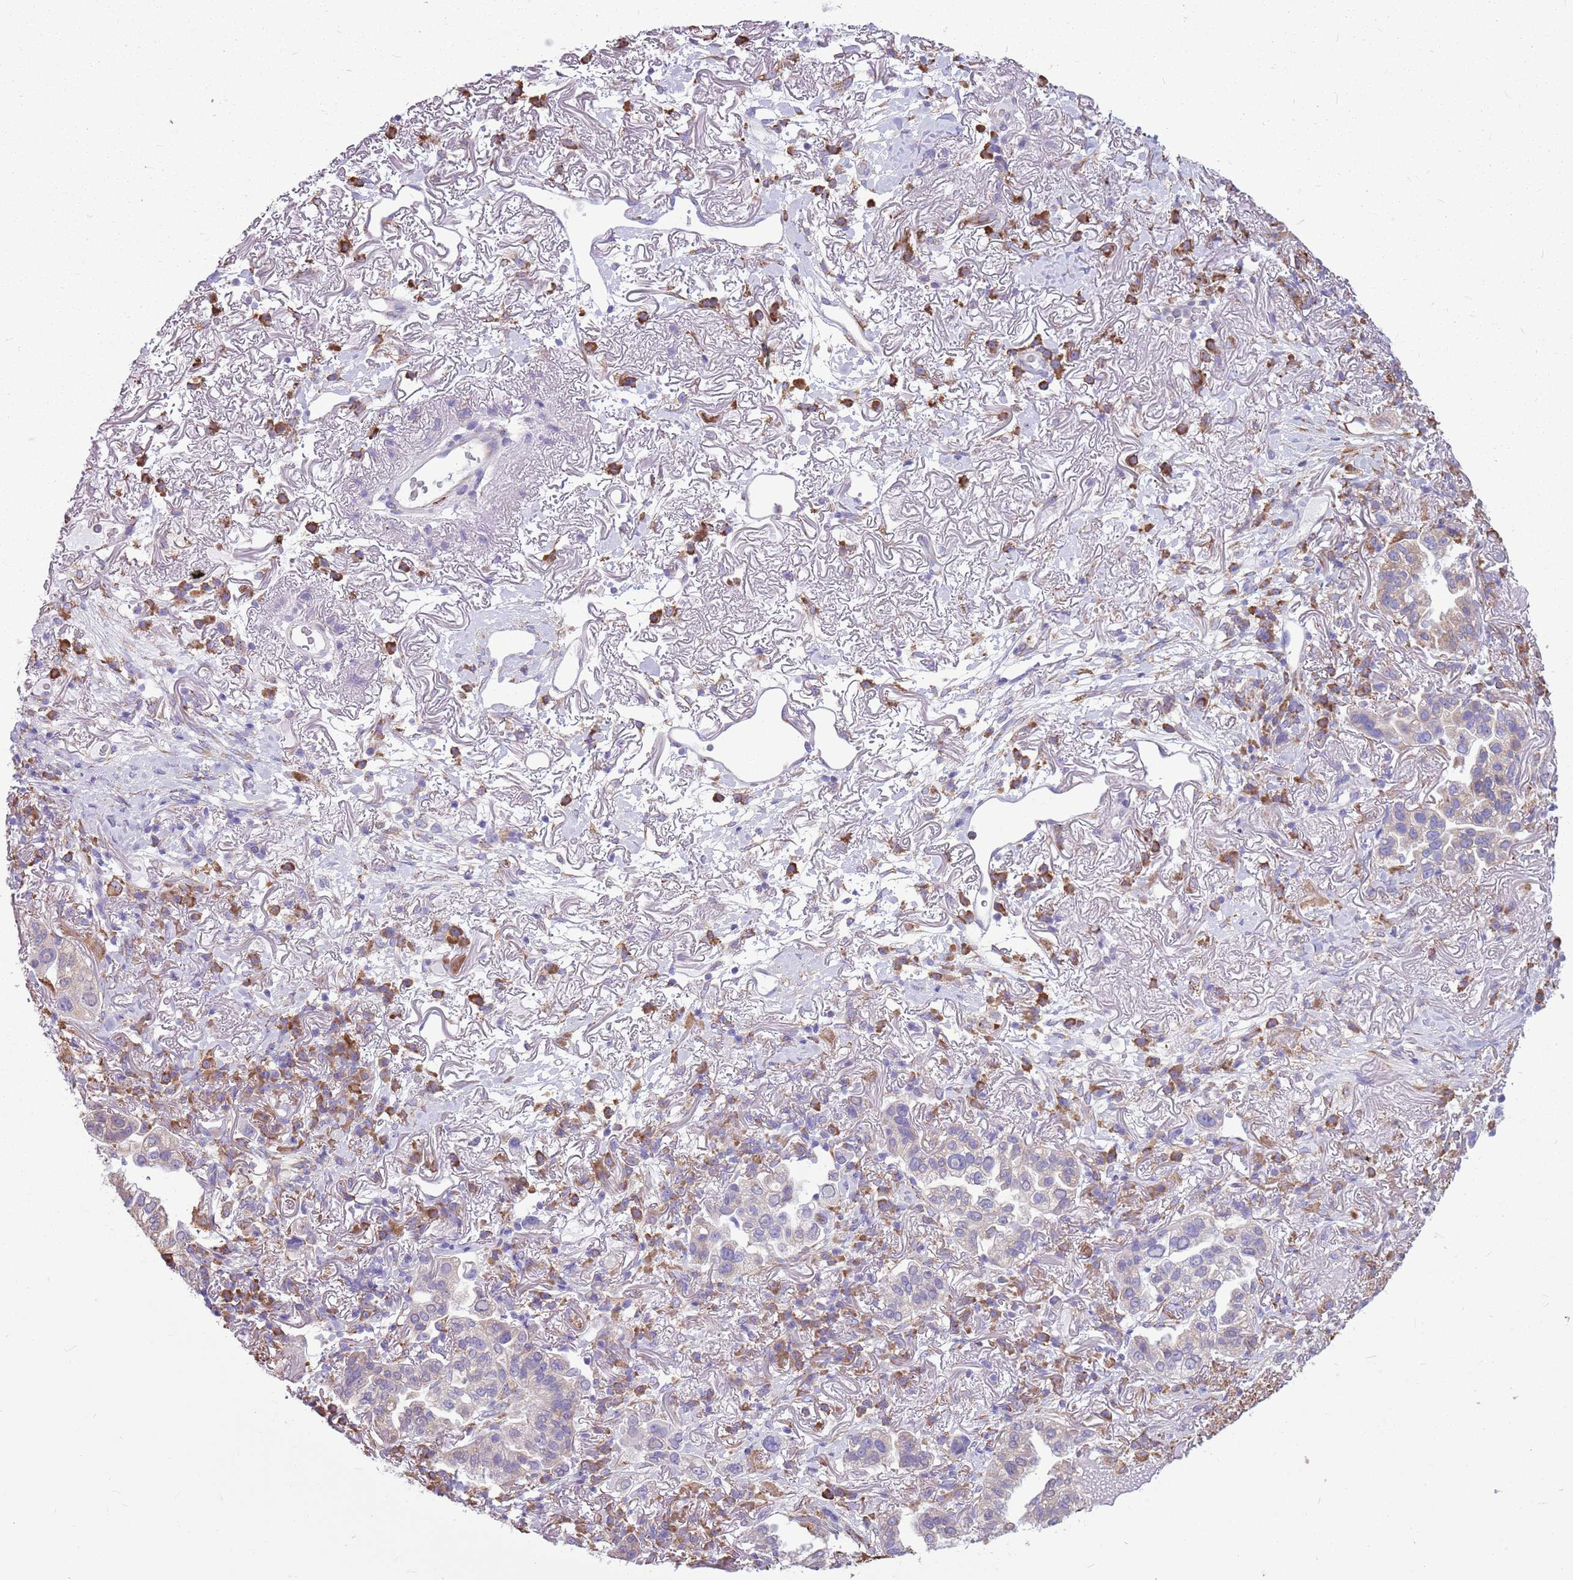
{"staining": {"intensity": "weak", "quantity": "25%-75%", "location": "cytoplasmic/membranous"}, "tissue": "lung cancer", "cell_type": "Tumor cells", "image_type": "cancer", "snomed": [{"axis": "morphology", "description": "Adenocarcinoma, NOS"}, {"axis": "topography", "description": "Lung"}], "caption": "A brown stain shows weak cytoplasmic/membranous positivity of a protein in human lung adenocarcinoma tumor cells.", "gene": "KCTD19", "patient": {"sex": "female", "age": 69}}